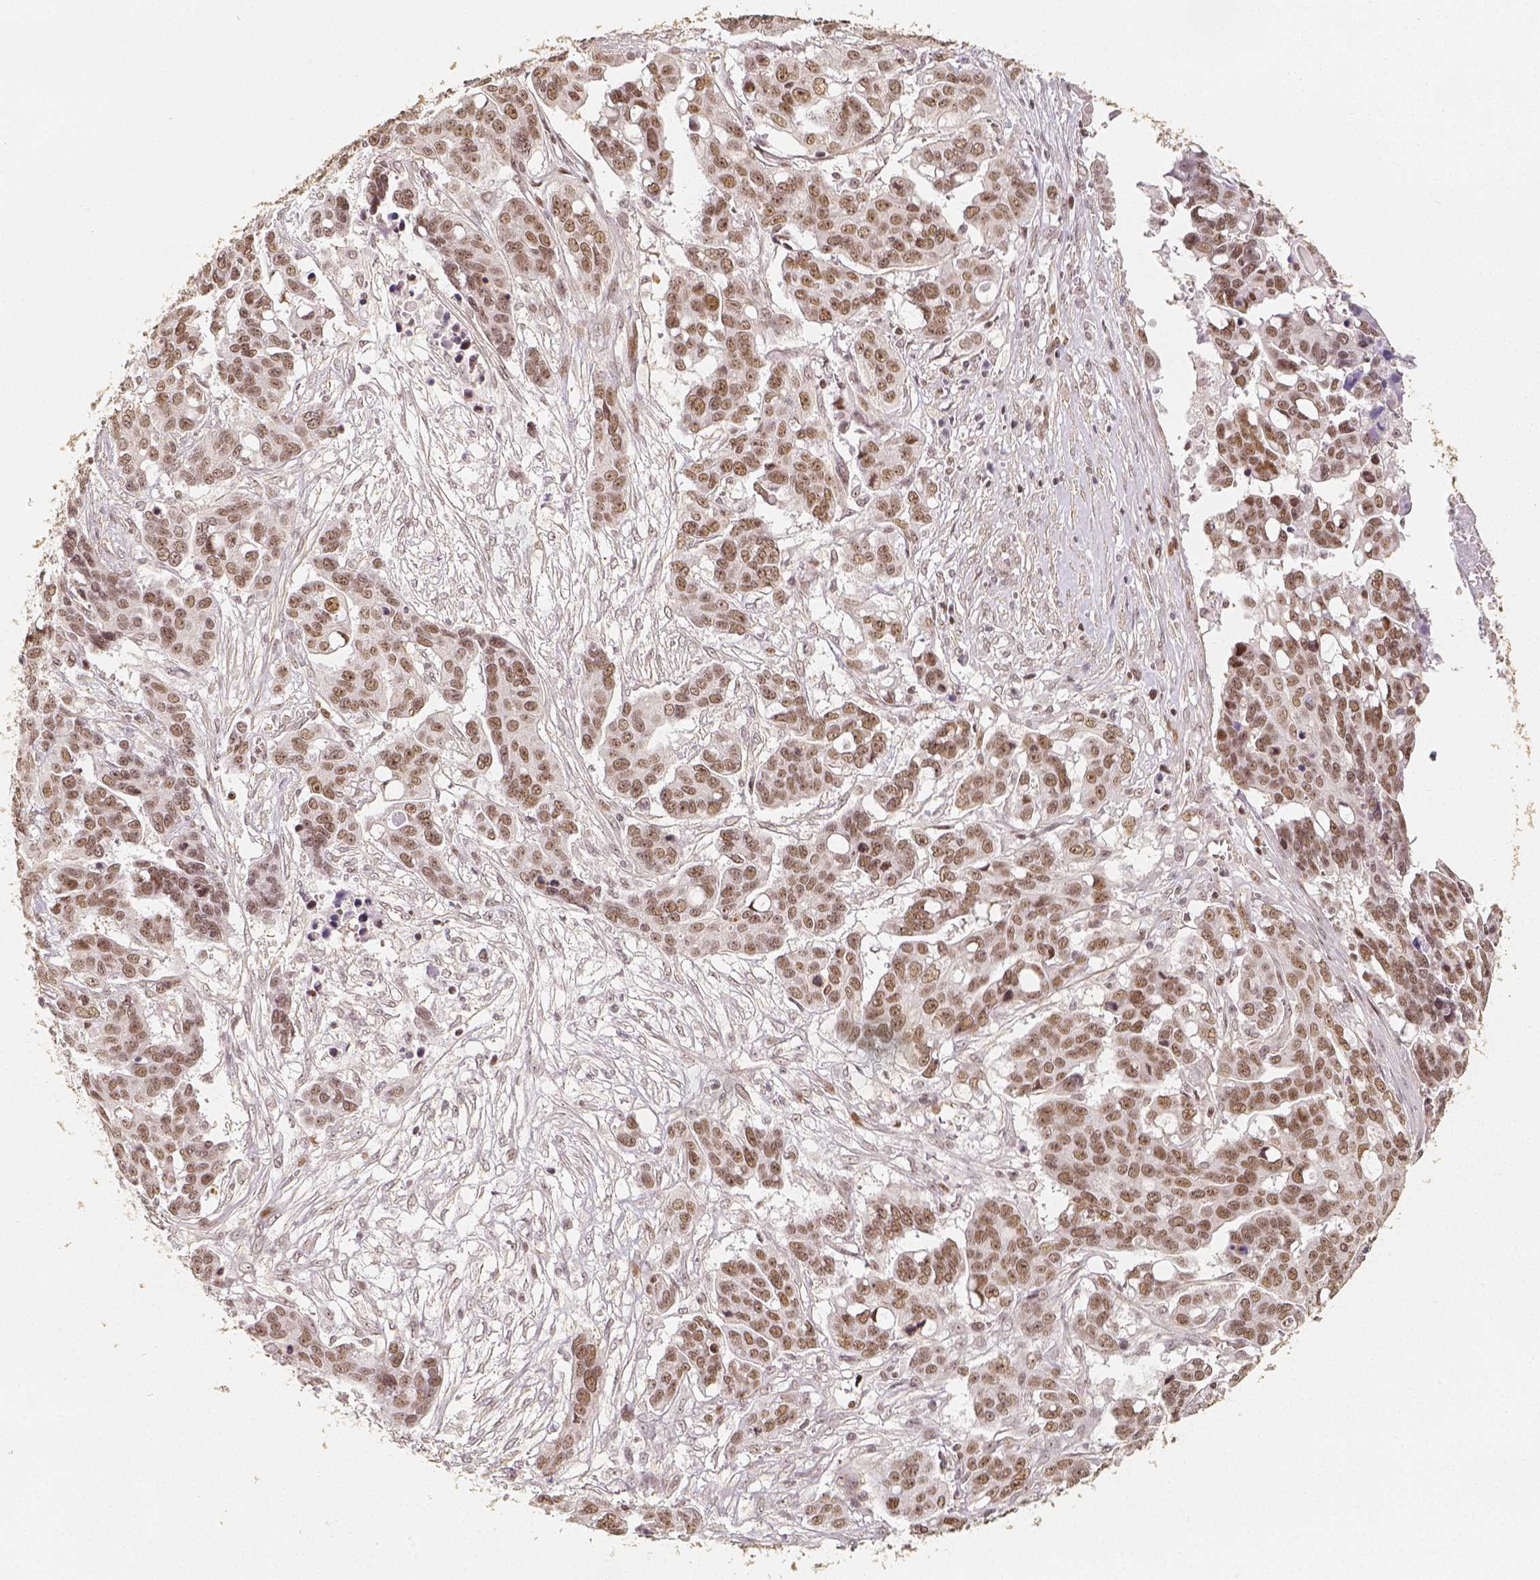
{"staining": {"intensity": "moderate", "quantity": ">75%", "location": "nuclear"}, "tissue": "ovarian cancer", "cell_type": "Tumor cells", "image_type": "cancer", "snomed": [{"axis": "morphology", "description": "Carcinoma, endometroid"}, {"axis": "topography", "description": "Ovary"}], "caption": "Human endometroid carcinoma (ovarian) stained with a brown dye reveals moderate nuclear positive expression in approximately >75% of tumor cells.", "gene": "HDAC1", "patient": {"sex": "female", "age": 78}}